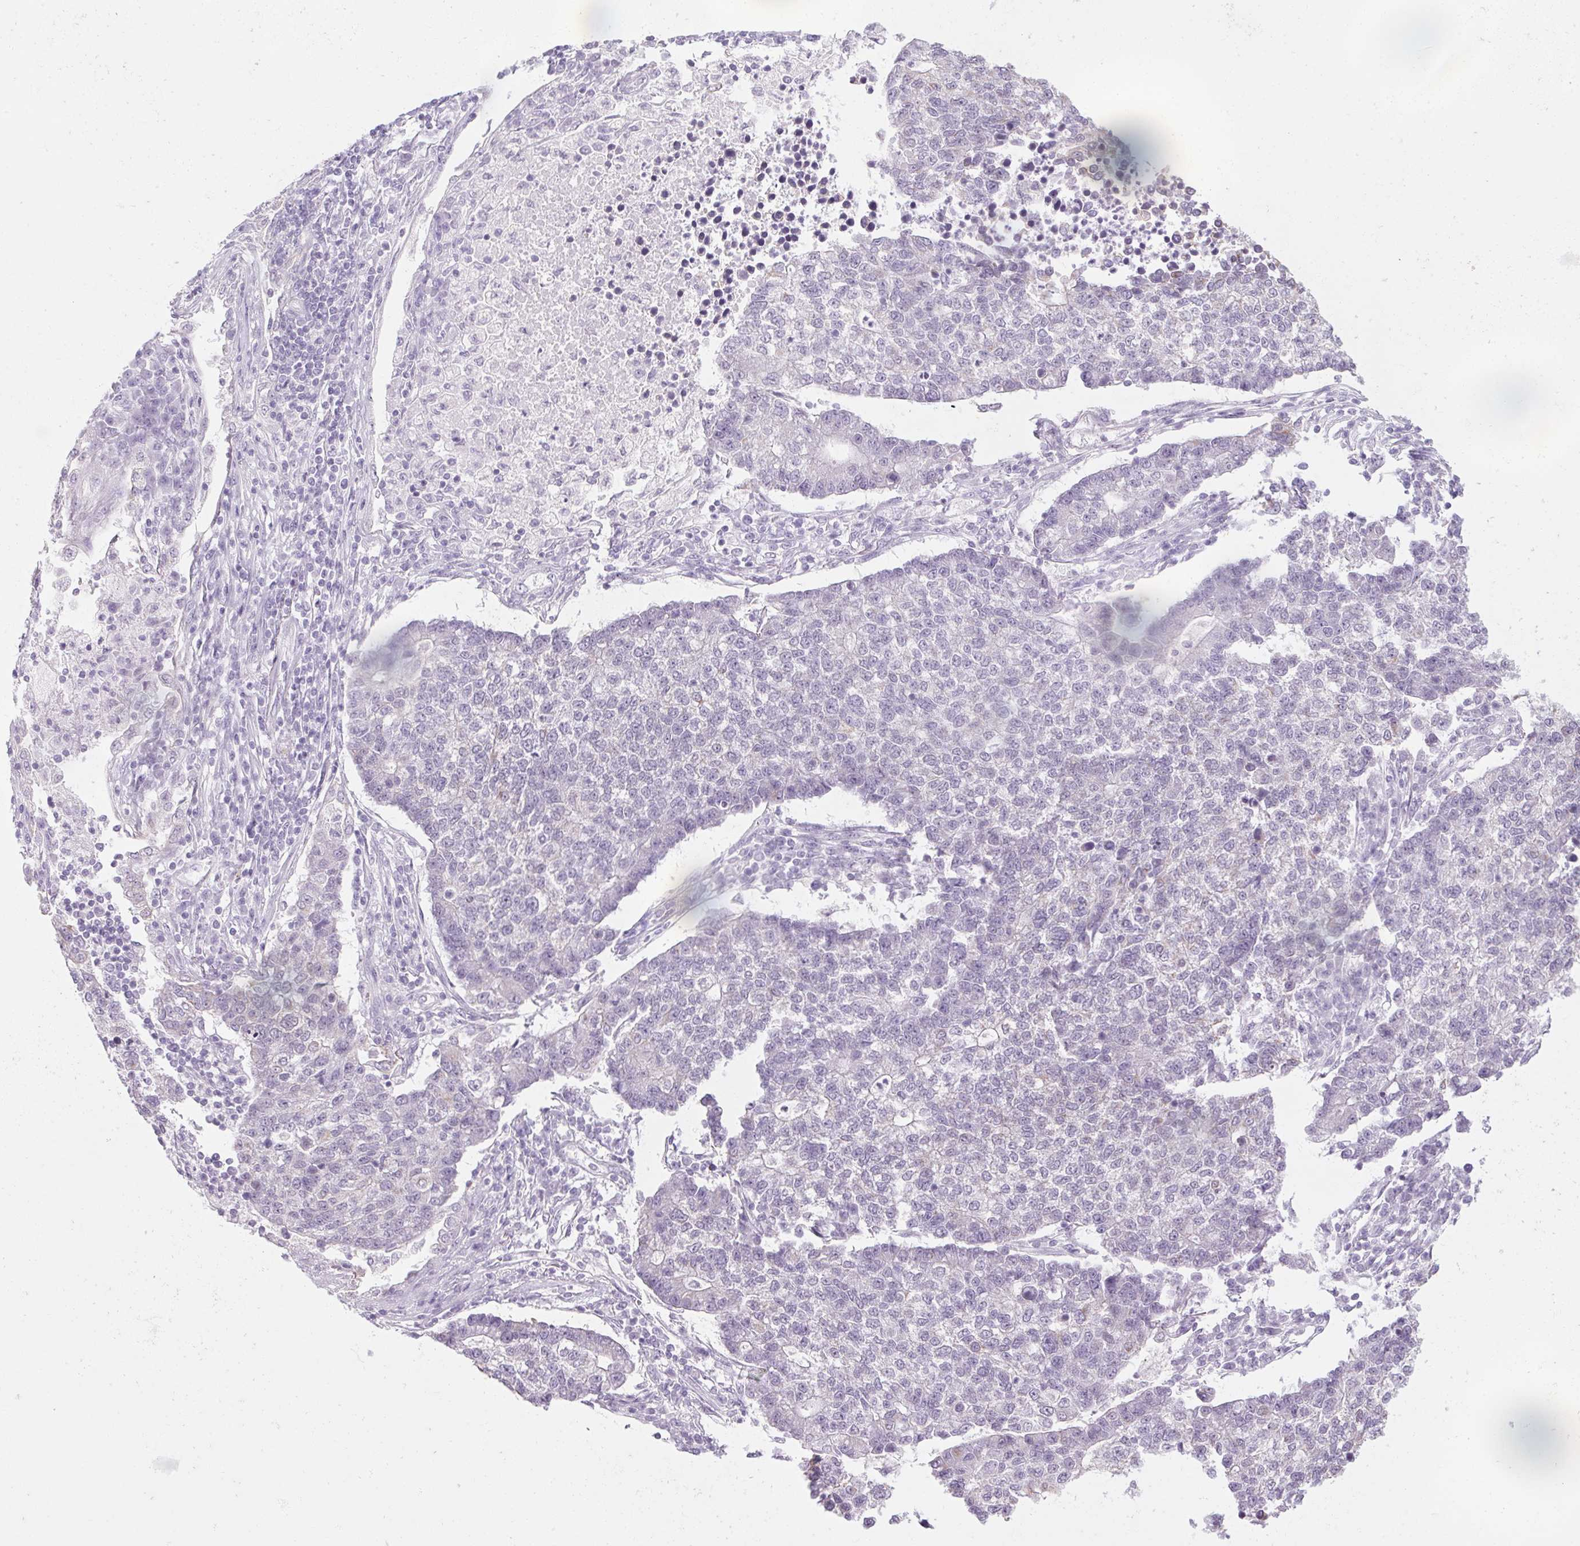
{"staining": {"intensity": "negative", "quantity": "none", "location": "none"}, "tissue": "lung cancer", "cell_type": "Tumor cells", "image_type": "cancer", "snomed": [{"axis": "morphology", "description": "Adenocarcinoma, NOS"}, {"axis": "topography", "description": "Lung"}], "caption": "Human lung cancer (adenocarcinoma) stained for a protein using immunohistochemistry (IHC) reveals no positivity in tumor cells.", "gene": "RPTN", "patient": {"sex": "male", "age": 57}}